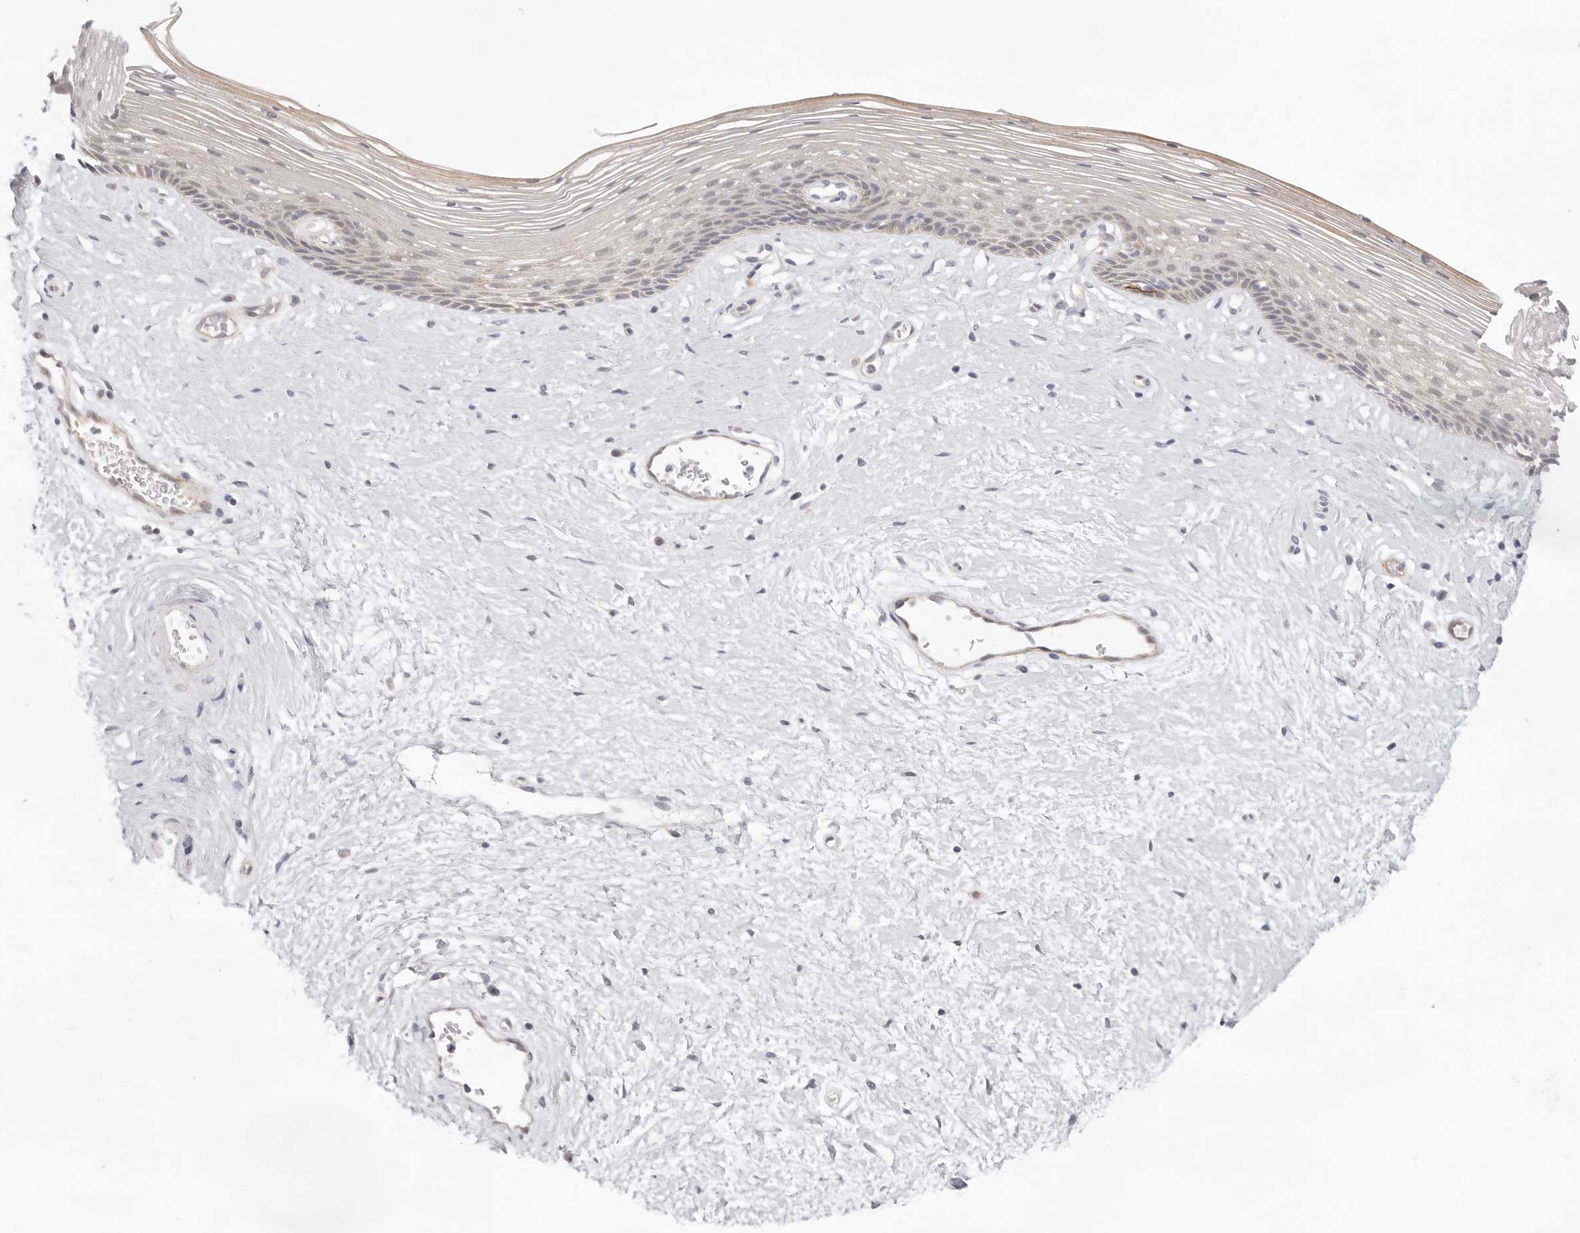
{"staining": {"intensity": "weak", "quantity": "<25%", "location": "cytoplasmic/membranous"}, "tissue": "vagina", "cell_type": "Squamous epithelial cells", "image_type": "normal", "snomed": [{"axis": "morphology", "description": "Normal tissue, NOS"}, {"axis": "topography", "description": "Vagina"}], "caption": "Micrograph shows no protein positivity in squamous epithelial cells of unremarkable vagina.", "gene": "USH1C", "patient": {"sex": "female", "age": 46}}